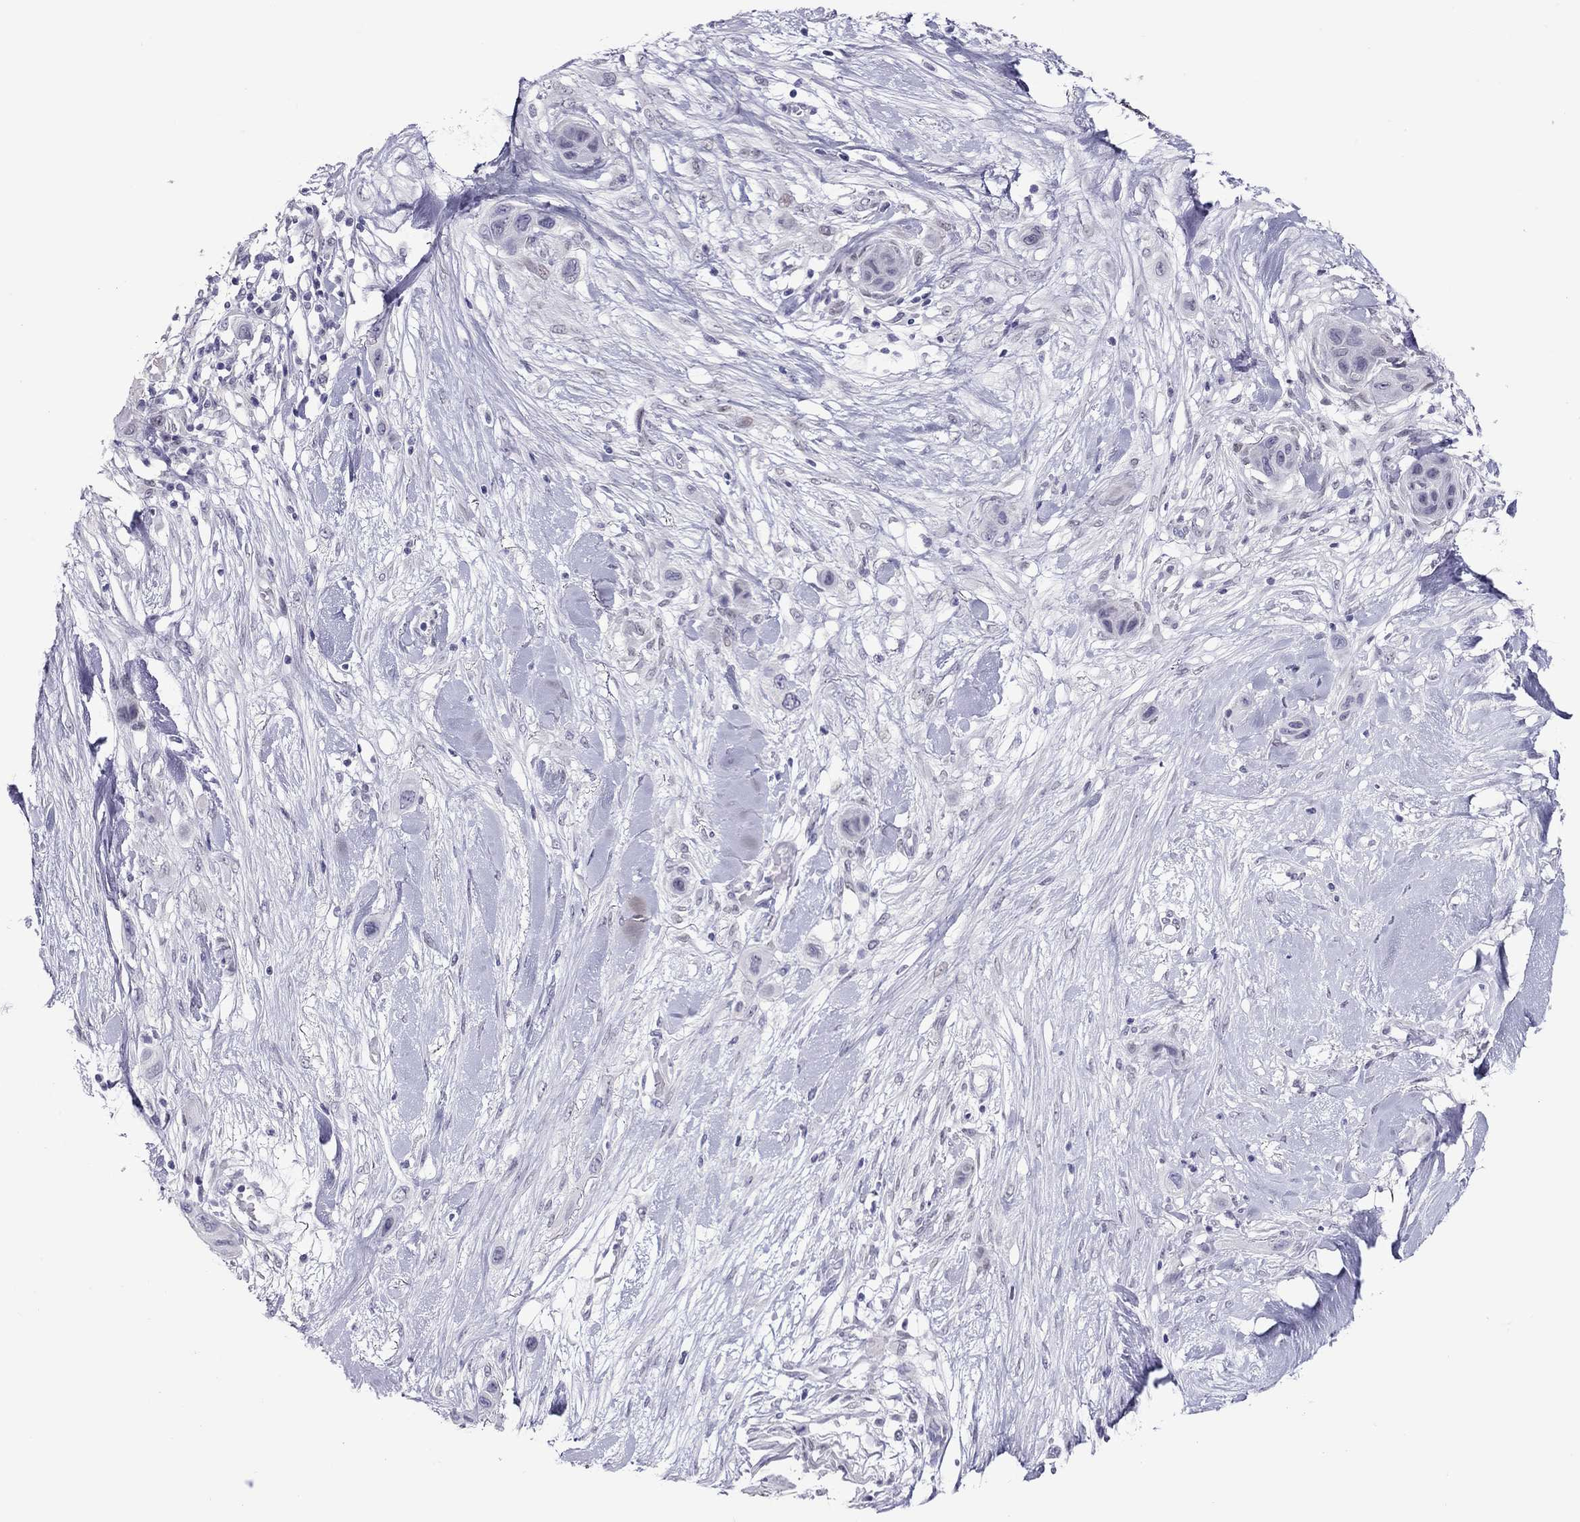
{"staining": {"intensity": "negative", "quantity": "none", "location": "none"}, "tissue": "skin cancer", "cell_type": "Tumor cells", "image_type": "cancer", "snomed": [{"axis": "morphology", "description": "Squamous cell carcinoma, NOS"}, {"axis": "topography", "description": "Skin"}], "caption": "Tumor cells are negative for brown protein staining in squamous cell carcinoma (skin).", "gene": "CHRNB3", "patient": {"sex": "male", "age": 79}}